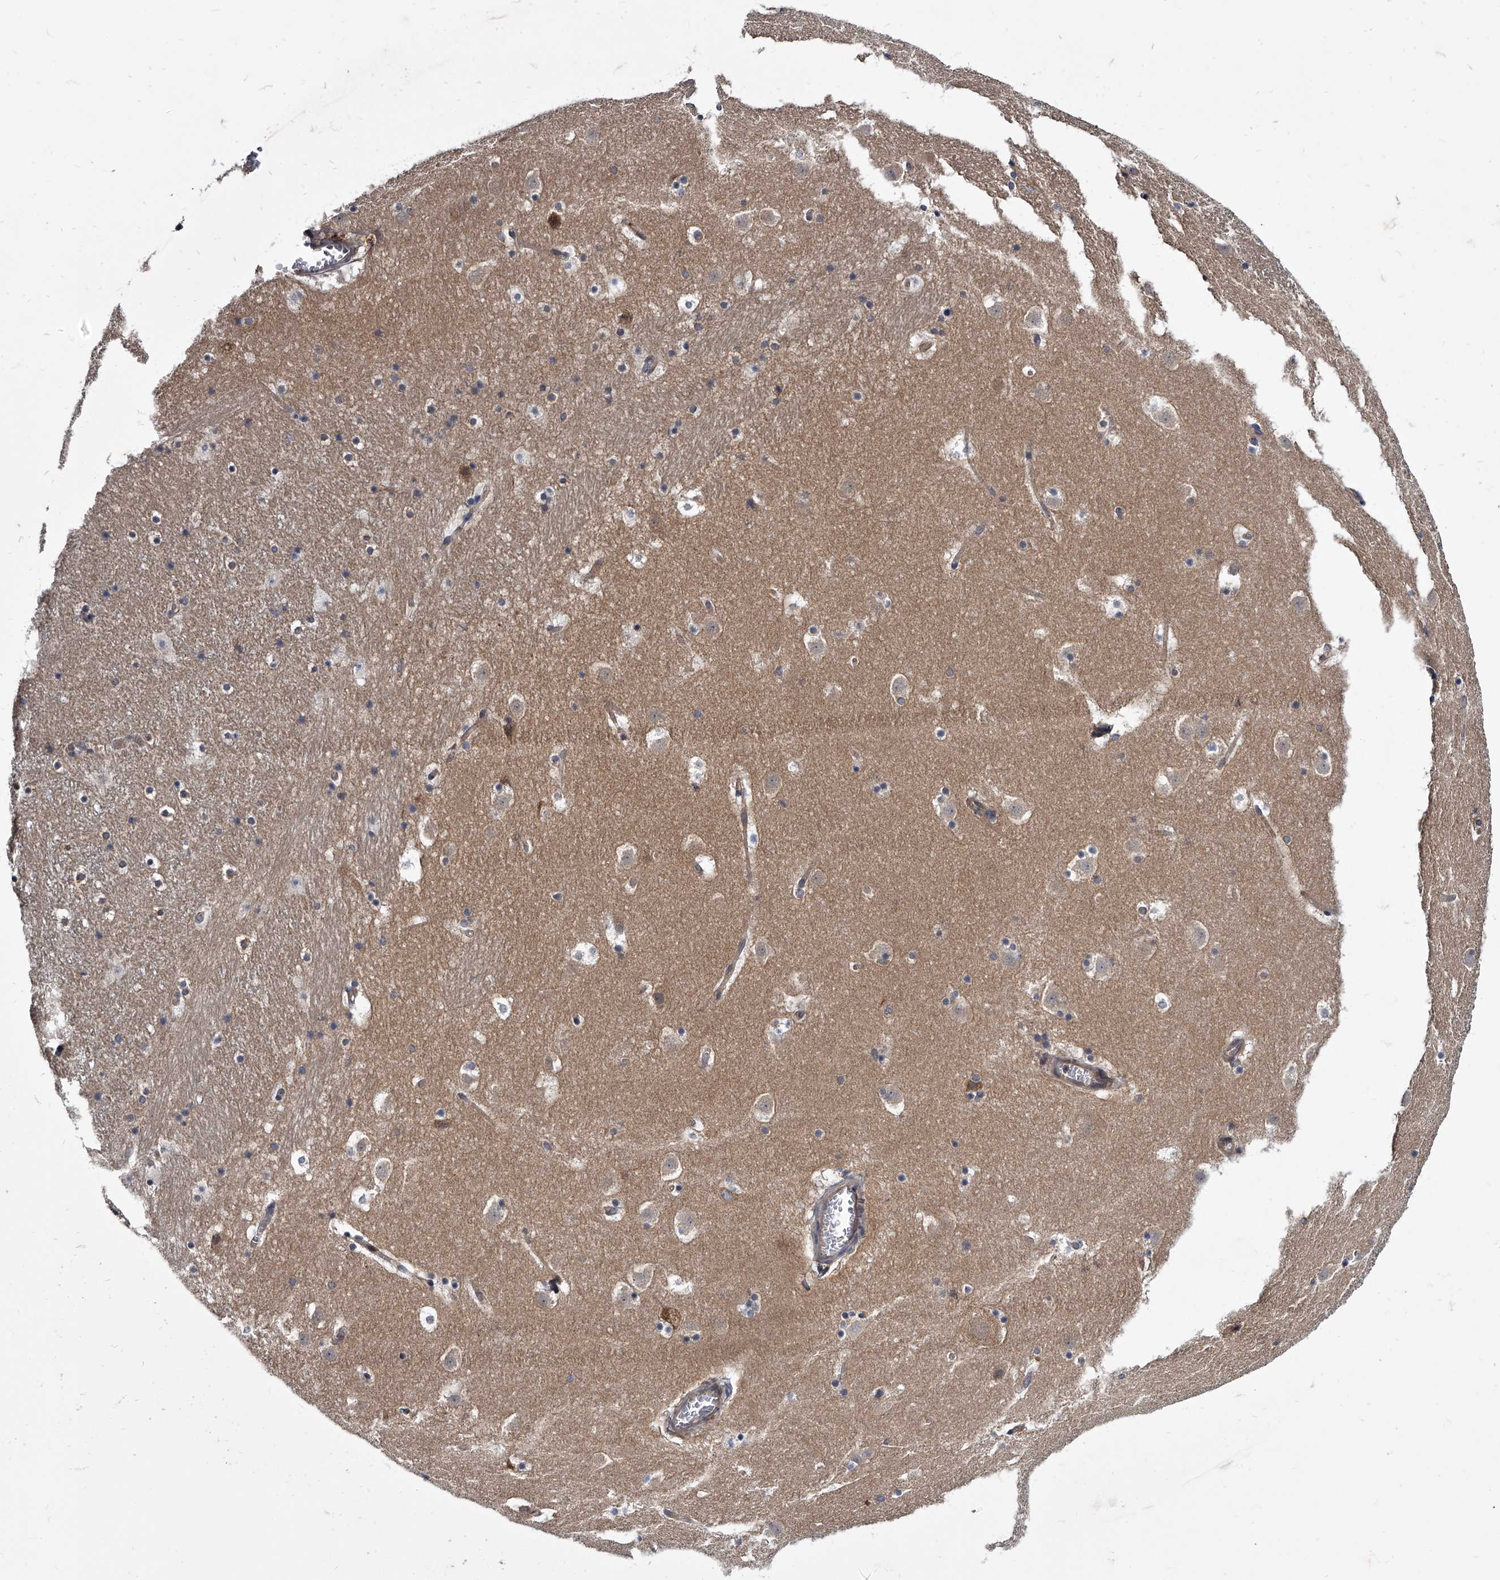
{"staining": {"intensity": "negative", "quantity": "none", "location": "none"}, "tissue": "caudate", "cell_type": "Glial cells", "image_type": "normal", "snomed": [{"axis": "morphology", "description": "Normal tissue, NOS"}, {"axis": "topography", "description": "Lateral ventricle wall"}], "caption": "Photomicrograph shows no significant protein expression in glial cells of unremarkable caudate.", "gene": "GAPVD1", "patient": {"sex": "male", "age": 45}}